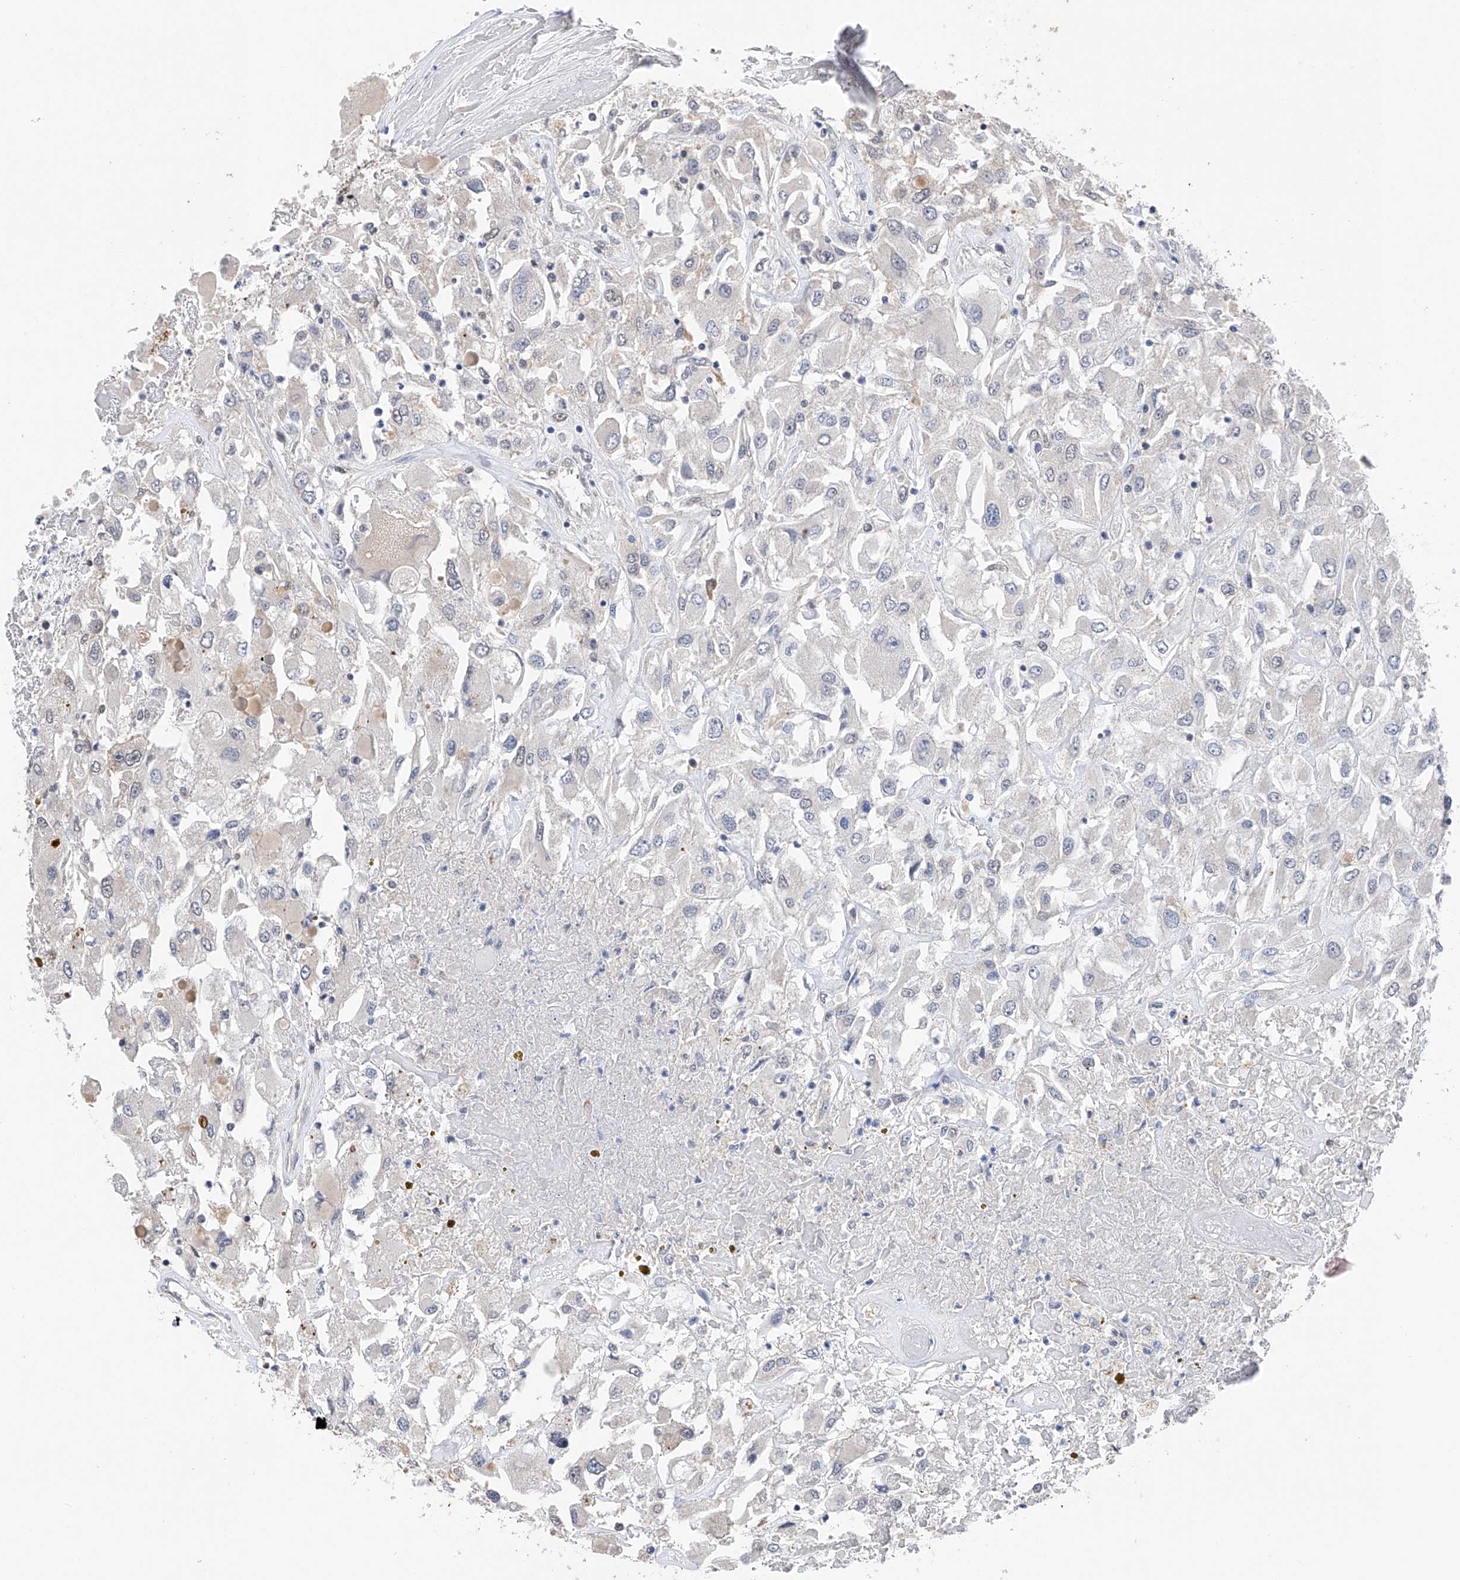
{"staining": {"intensity": "negative", "quantity": "none", "location": "none"}, "tissue": "renal cancer", "cell_type": "Tumor cells", "image_type": "cancer", "snomed": [{"axis": "morphology", "description": "Adenocarcinoma, NOS"}, {"axis": "topography", "description": "Kidney"}], "caption": "DAB (3,3'-diaminobenzidine) immunohistochemical staining of renal cancer reveals no significant expression in tumor cells.", "gene": "DMAP1", "patient": {"sex": "female", "age": 52}}